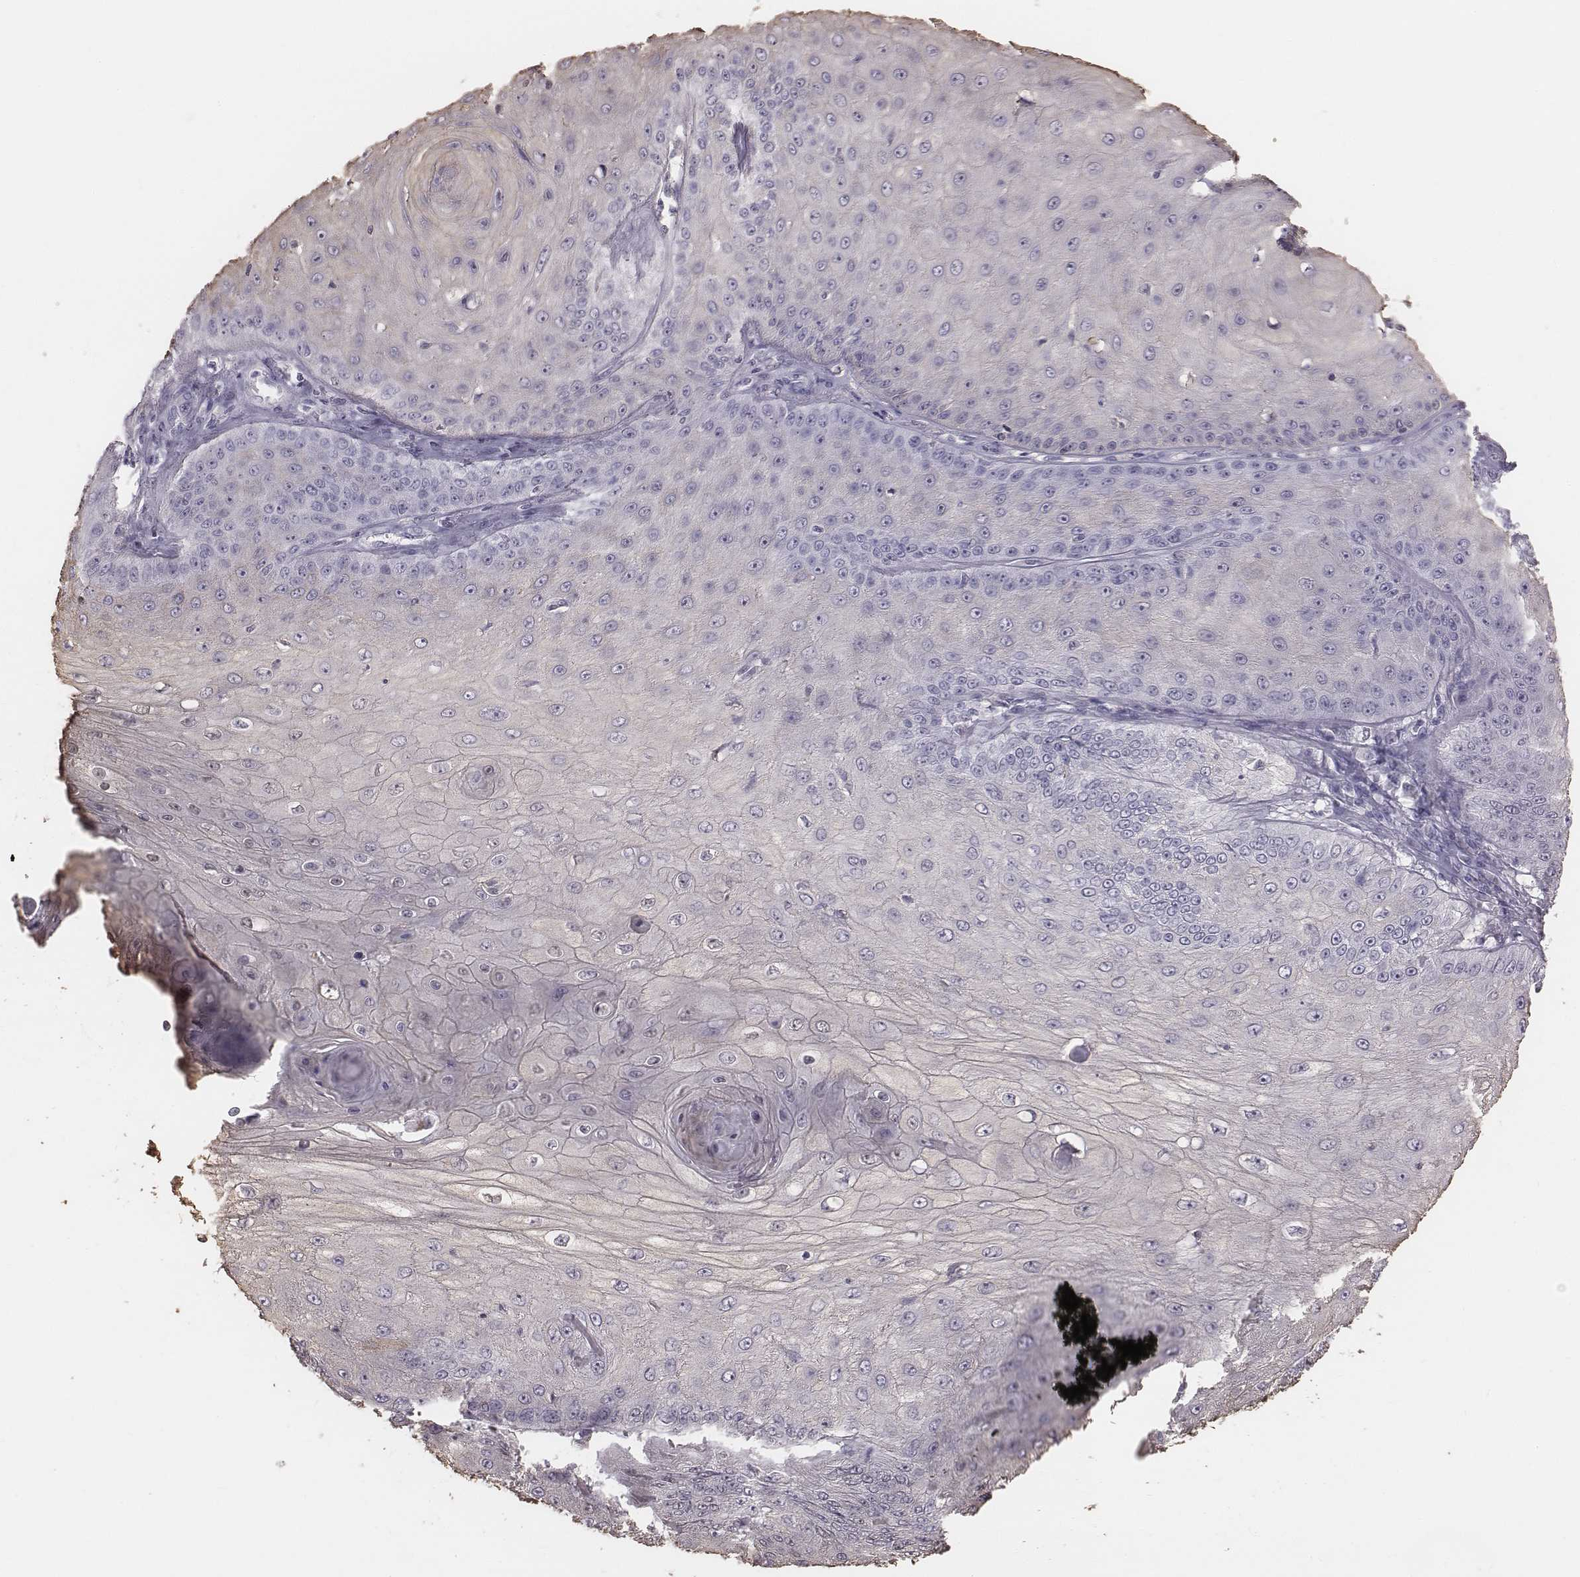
{"staining": {"intensity": "negative", "quantity": "none", "location": "none"}, "tissue": "skin cancer", "cell_type": "Tumor cells", "image_type": "cancer", "snomed": [{"axis": "morphology", "description": "Squamous cell carcinoma, NOS"}, {"axis": "topography", "description": "Skin"}], "caption": "Tumor cells are negative for brown protein staining in skin squamous cell carcinoma.", "gene": "C6orf58", "patient": {"sex": "male", "age": 70}}